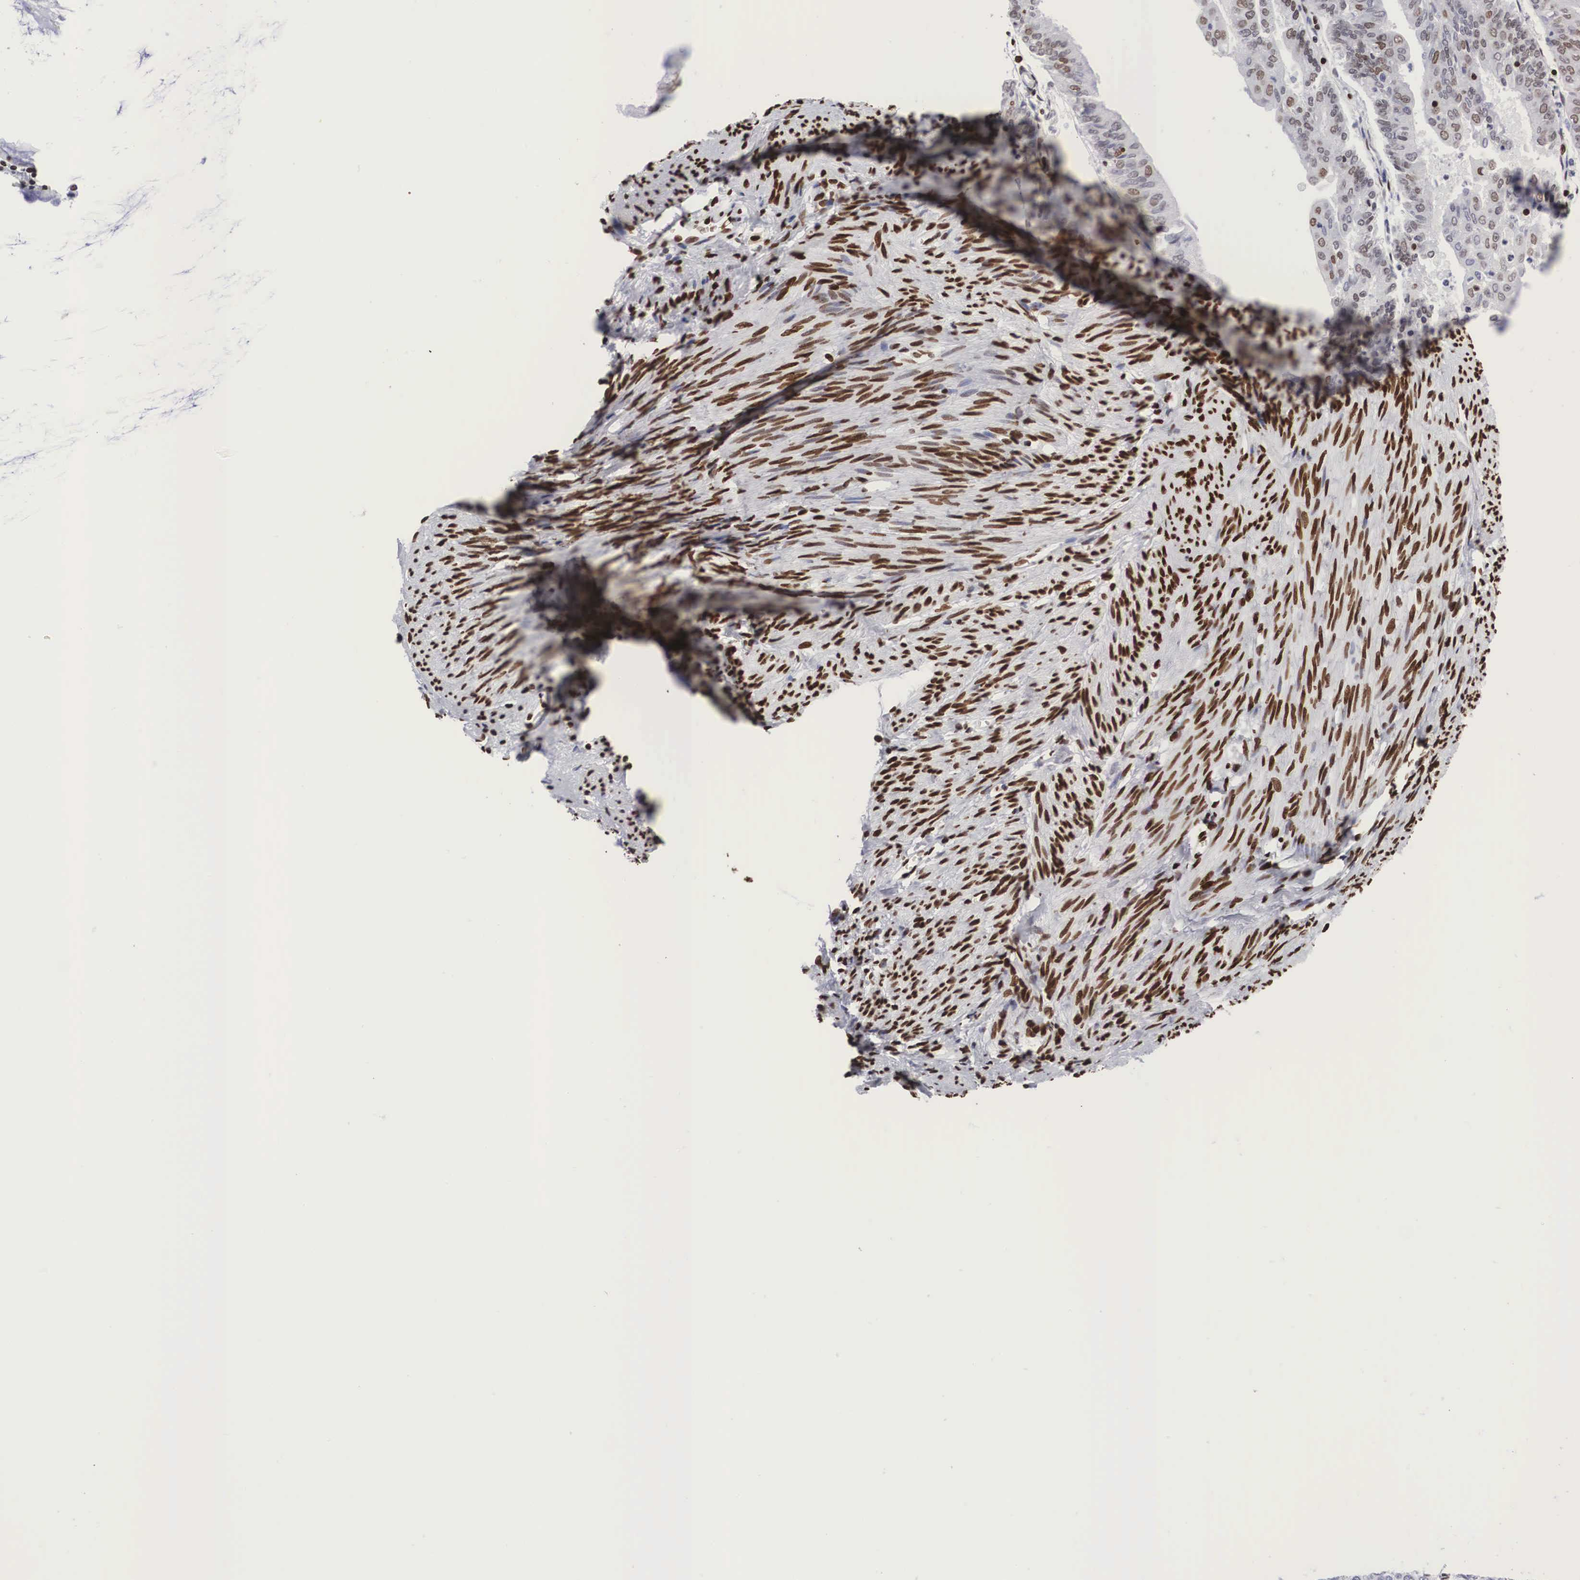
{"staining": {"intensity": "weak", "quantity": "25%-75%", "location": "nuclear"}, "tissue": "endometrial cancer", "cell_type": "Tumor cells", "image_type": "cancer", "snomed": [{"axis": "morphology", "description": "Adenocarcinoma, NOS"}, {"axis": "topography", "description": "Endometrium"}], "caption": "Immunohistochemical staining of human endometrial adenocarcinoma reveals weak nuclear protein positivity in about 25%-75% of tumor cells.", "gene": "MECP2", "patient": {"sex": "female", "age": 79}}